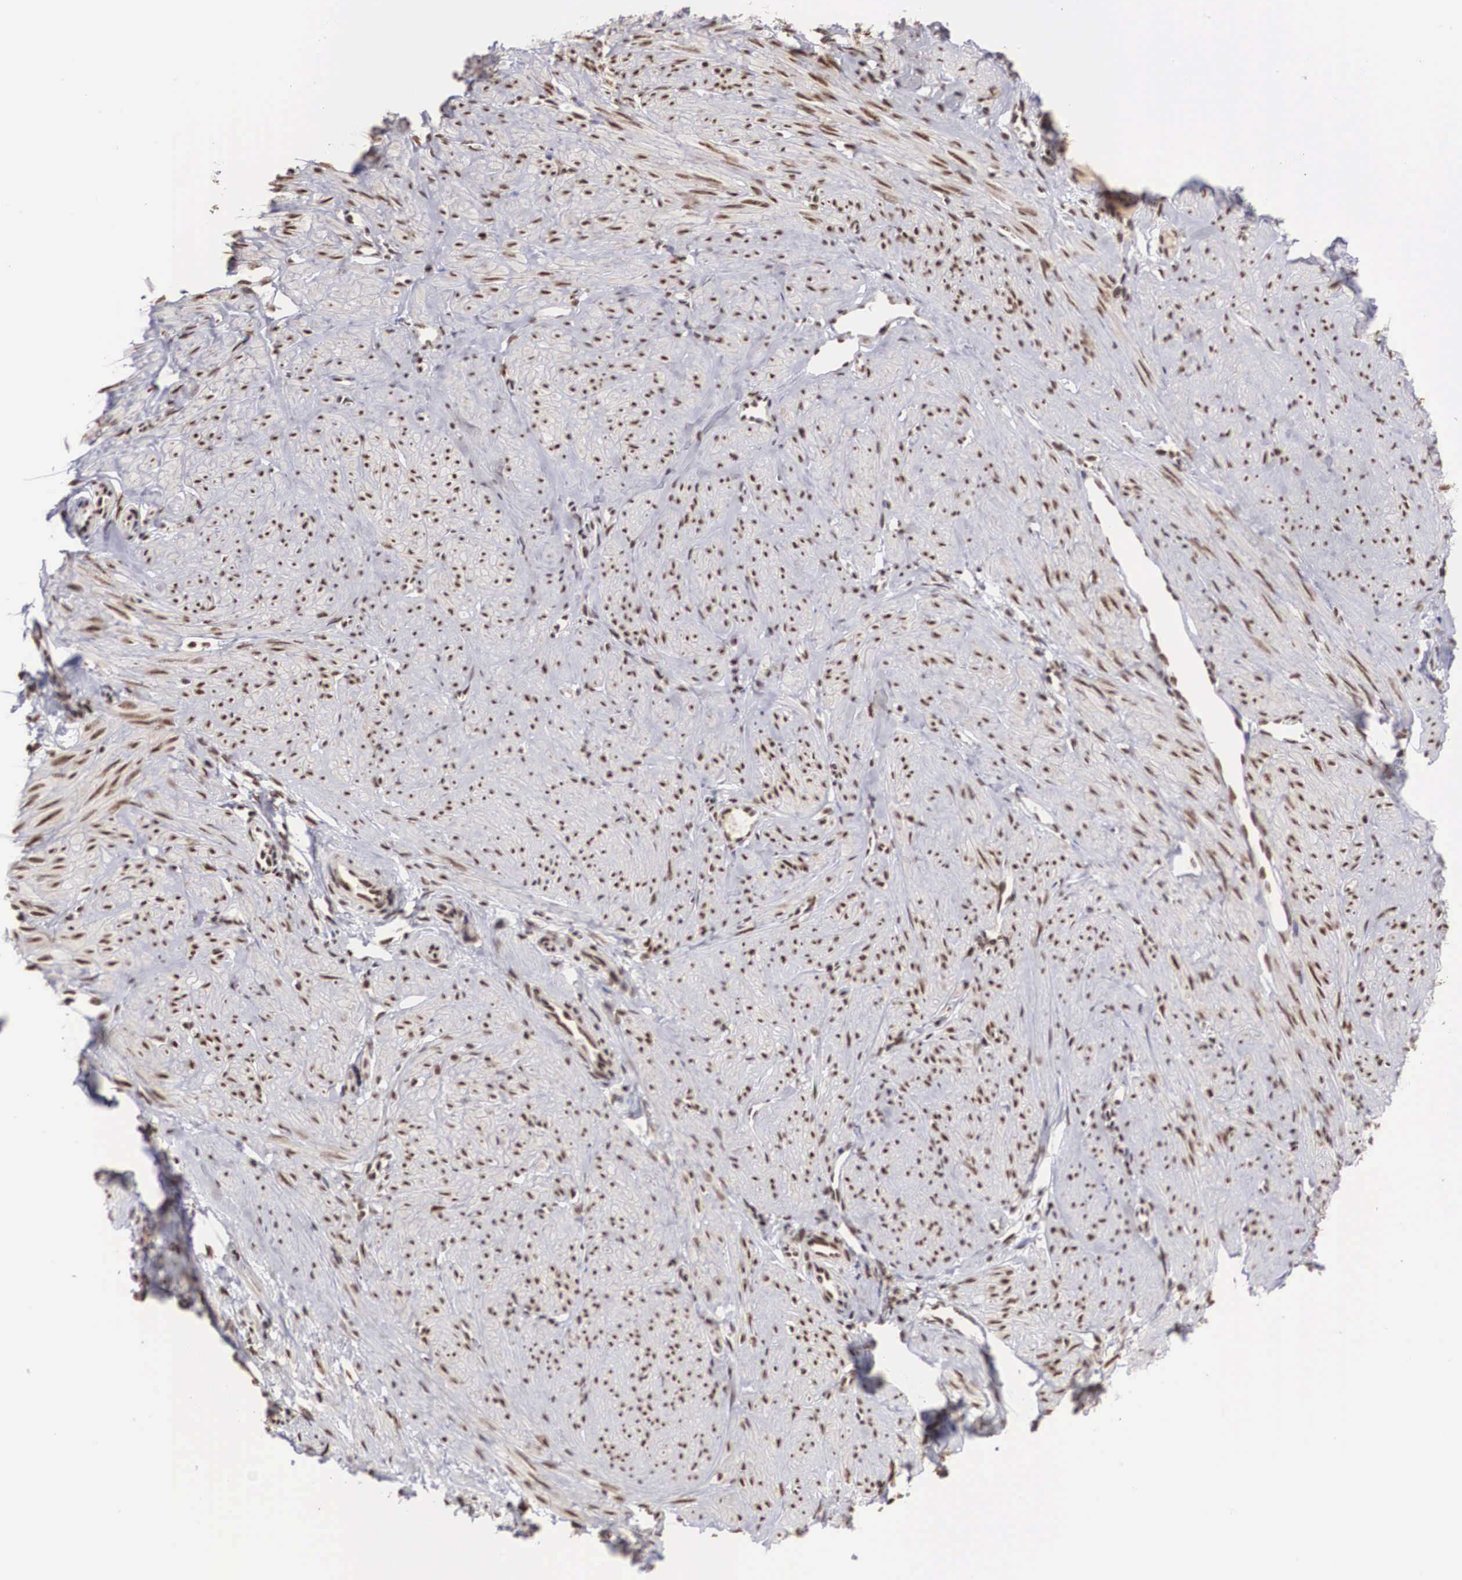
{"staining": {"intensity": "strong", "quantity": "25%-75%", "location": "nuclear"}, "tissue": "smooth muscle", "cell_type": "Smooth muscle cells", "image_type": "normal", "snomed": [{"axis": "morphology", "description": "Normal tissue, NOS"}, {"axis": "topography", "description": "Uterus"}], "caption": "Immunohistochemistry (IHC) (DAB (3,3'-diaminobenzidine)) staining of normal smooth muscle reveals strong nuclear protein positivity in approximately 25%-75% of smooth muscle cells. (Stains: DAB (3,3'-diaminobenzidine) in brown, nuclei in blue, Microscopy: brightfield microscopy at high magnification).", "gene": "HTATSF1", "patient": {"sex": "female", "age": 45}}